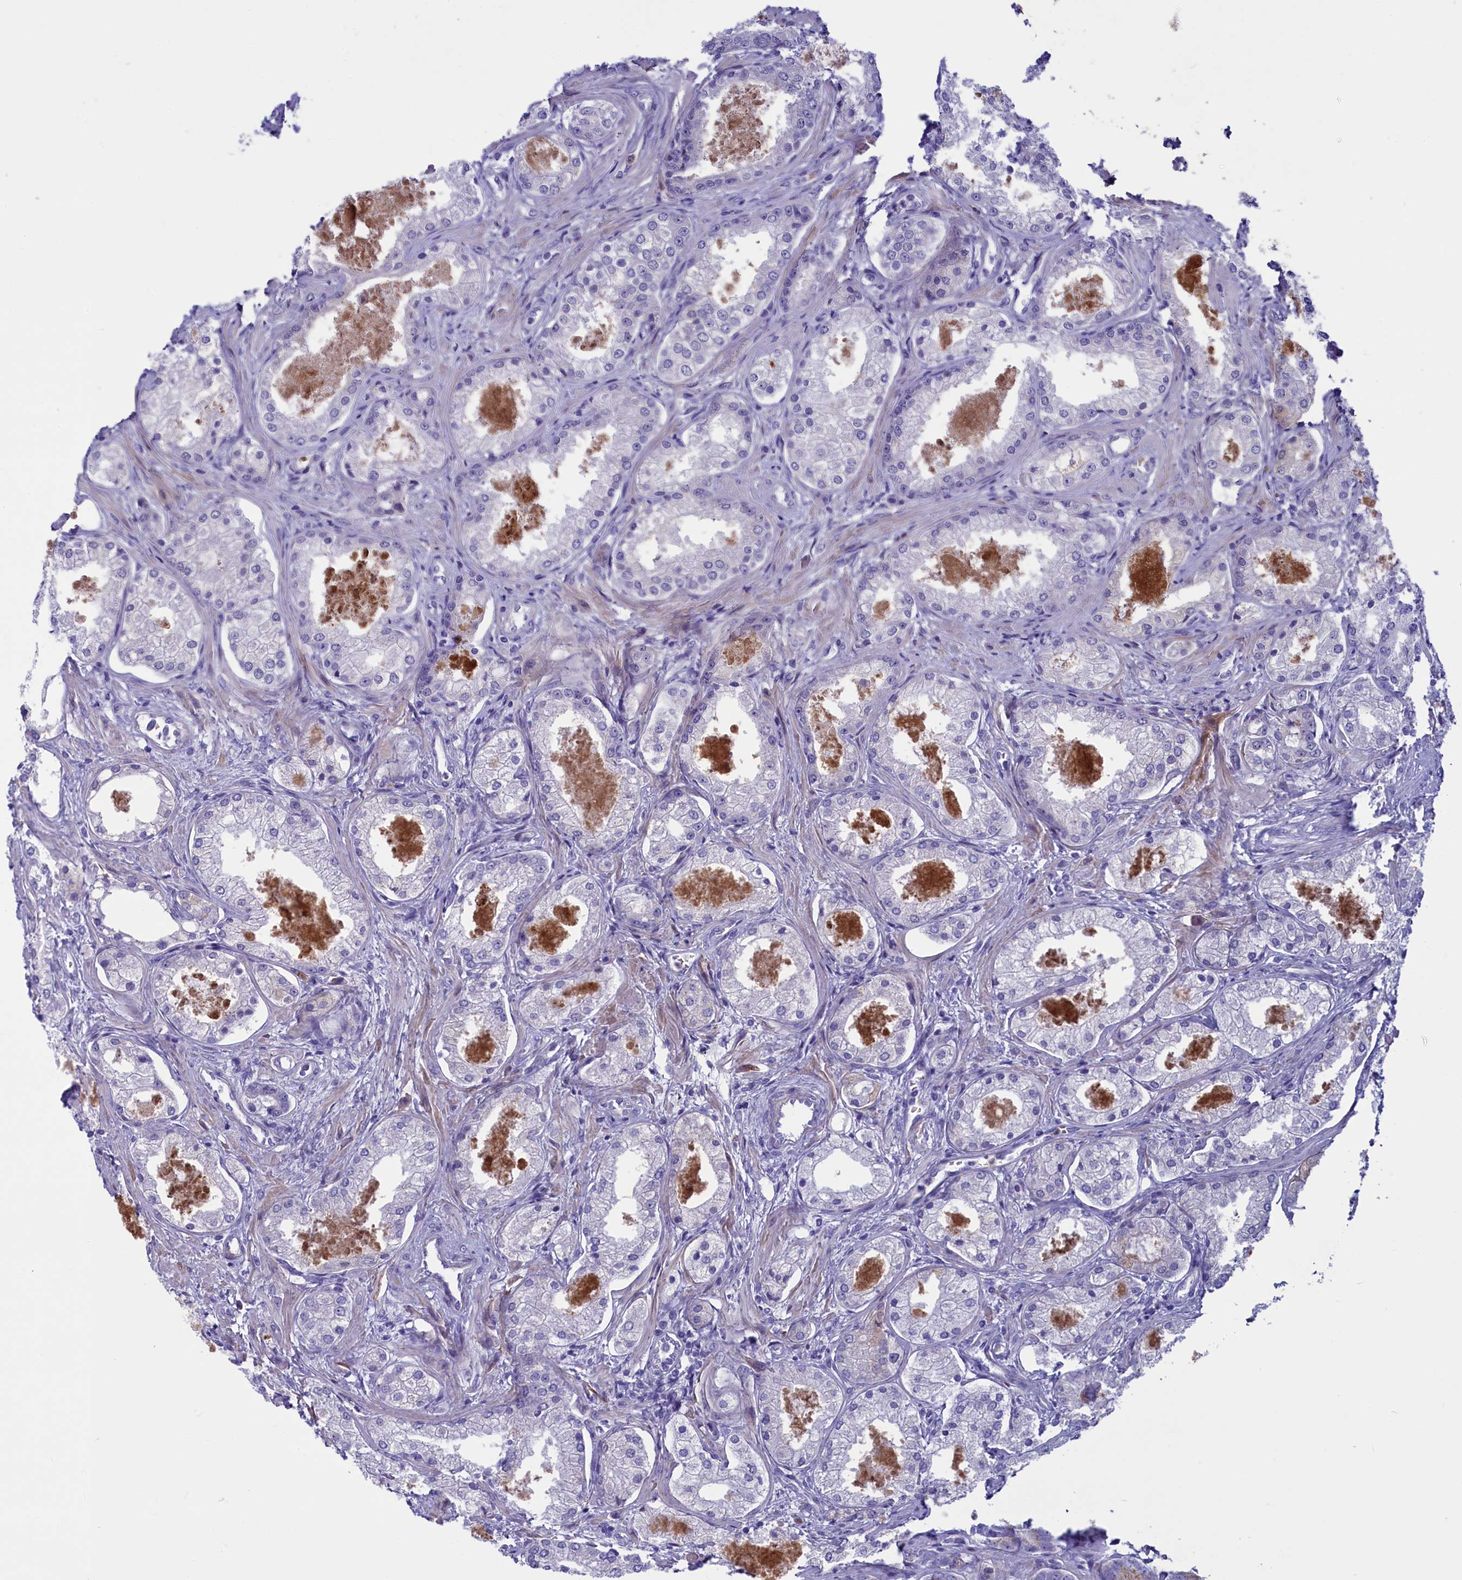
{"staining": {"intensity": "negative", "quantity": "none", "location": "none"}, "tissue": "prostate cancer", "cell_type": "Tumor cells", "image_type": "cancer", "snomed": [{"axis": "morphology", "description": "Adenocarcinoma, Low grade"}, {"axis": "topography", "description": "Prostate"}], "caption": "Immunohistochemistry micrograph of human prostate cancer stained for a protein (brown), which displays no staining in tumor cells.", "gene": "LOXL1", "patient": {"sex": "male", "age": 68}}